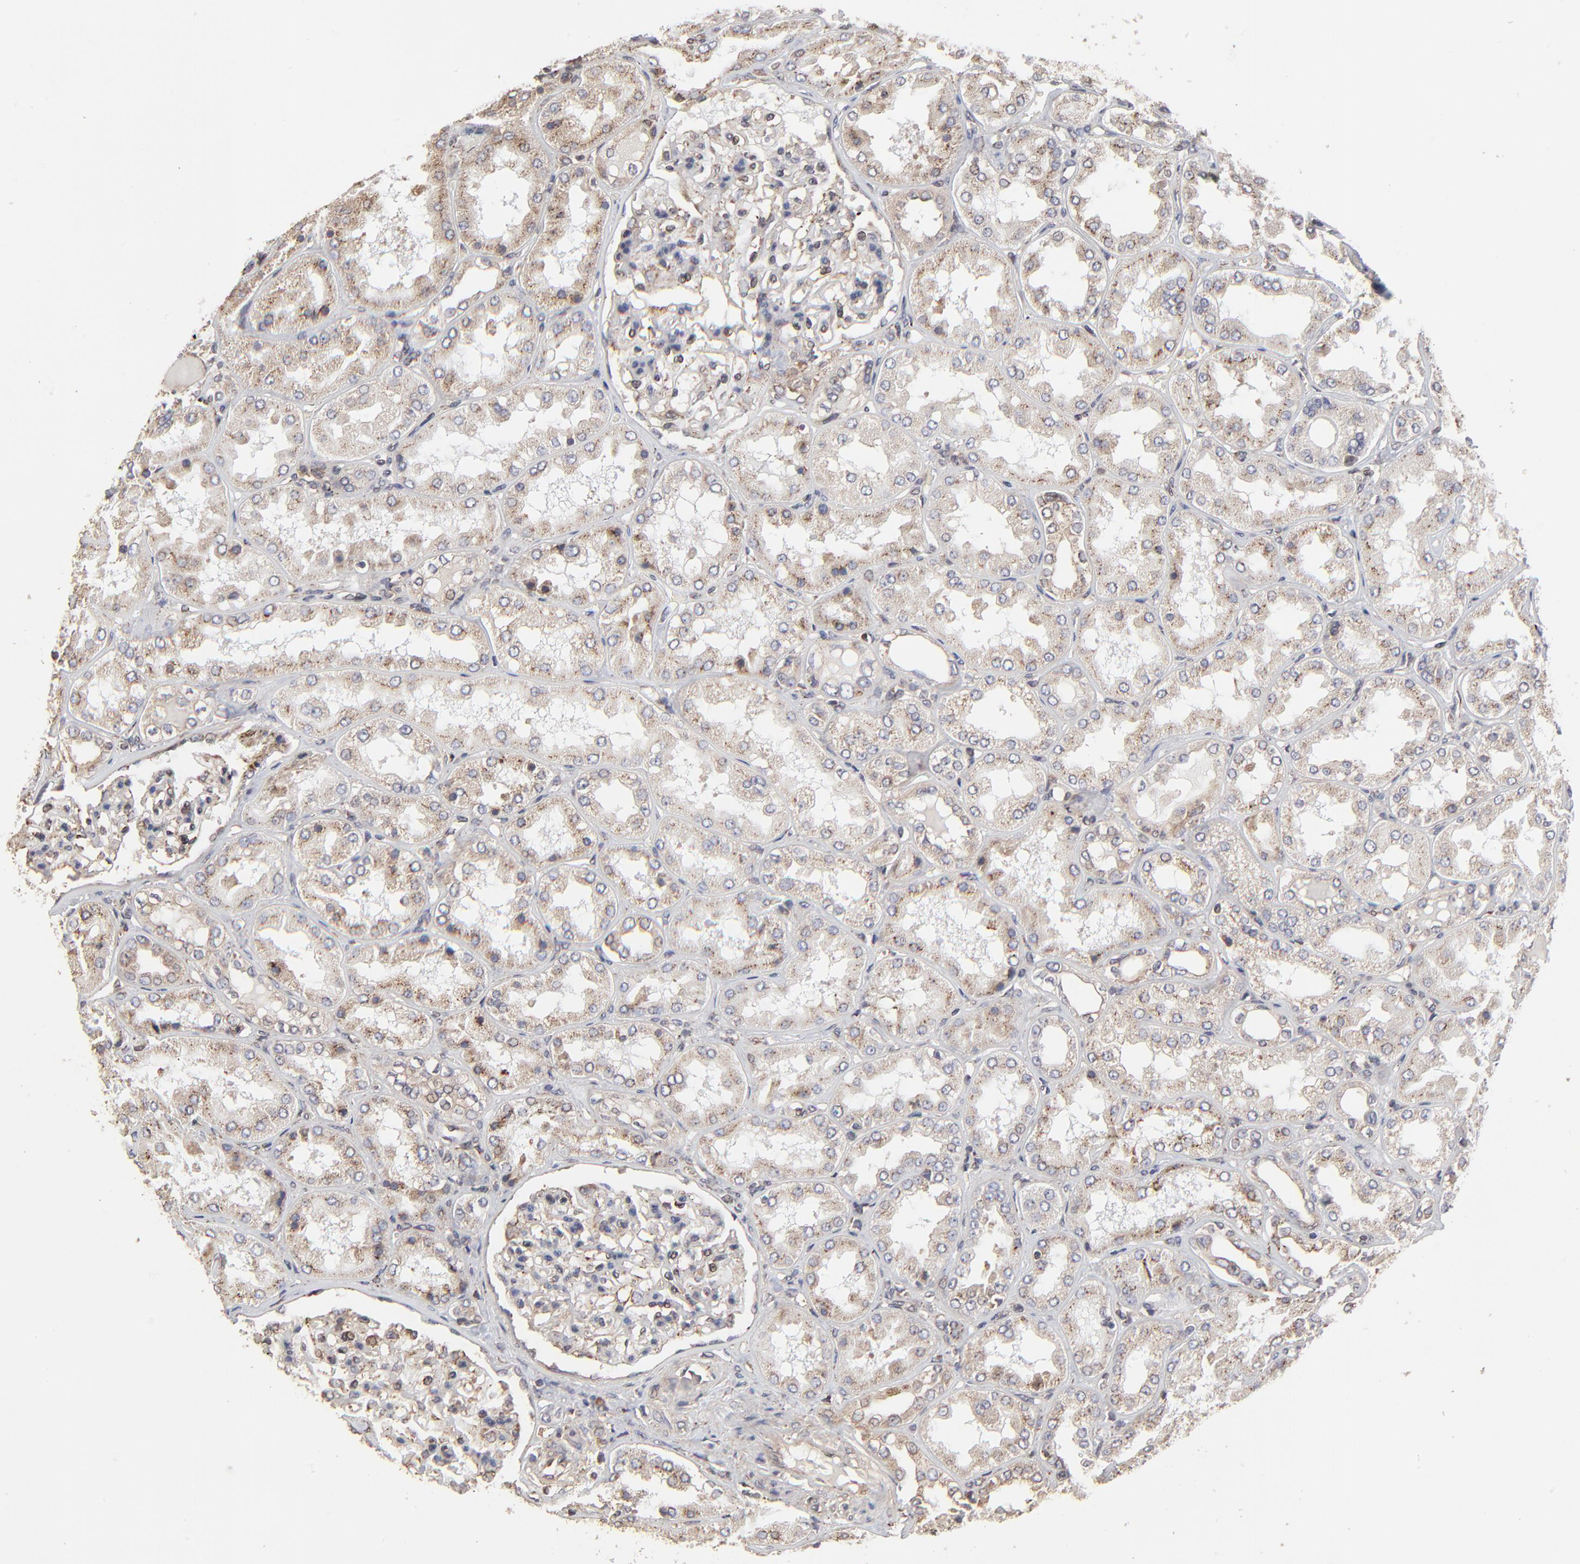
{"staining": {"intensity": "moderate", "quantity": "25%-75%", "location": "cytoplasmic/membranous"}, "tissue": "kidney", "cell_type": "Cells in glomeruli", "image_type": "normal", "snomed": [{"axis": "morphology", "description": "Normal tissue, NOS"}, {"axis": "topography", "description": "Kidney"}], "caption": "Immunohistochemistry (IHC) staining of benign kidney, which displays medium levels of moderate cytoplasmic/membranous staining in approximately 25%-75% of cells in glomeruli indicating moderate cytoplasmic/membranous protein positivity. The staining was performed using DAB (3,3'-diaminobenzidine) (brown) for protein detection and nuclei were counterstained in hematoxylin (blue).", "gene": "ELP2", "patient": {"sex": "female", "age": 56}}